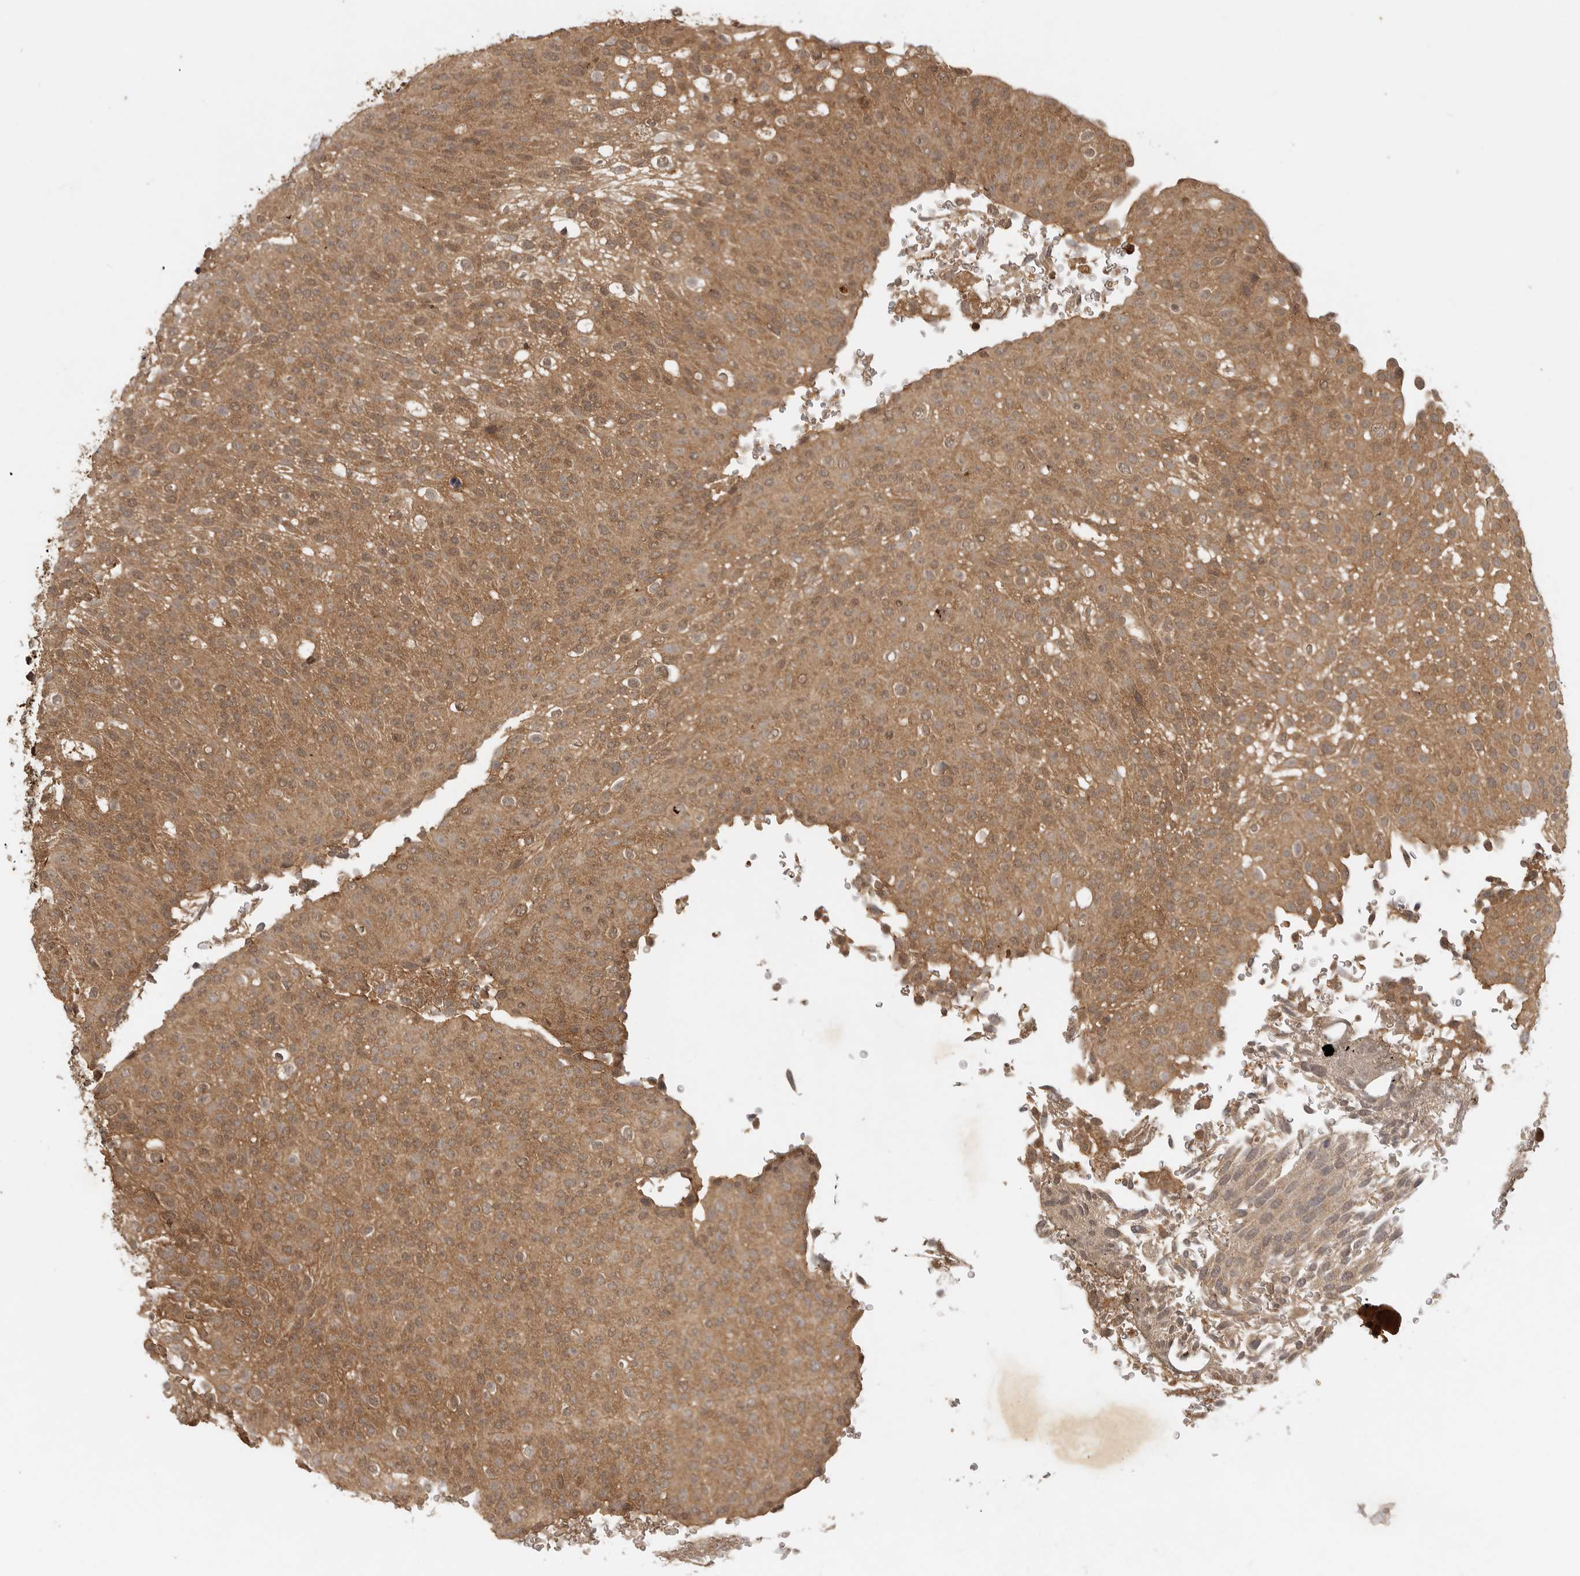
{"staining": {"intensity": "moderate", "quantity": ">75%", "location": "cytoplasmic/membranous,nuclear"}, "tissue": "urothelial cancer", "cell_type": "Tumor cells", "image_type": "cancer", "snomed": [{"axis": "morphology", "description": "Urothelial carcinoma, Low grade"}, {"axis": "topography", "description": "Urinary bladder"}], "caption": "Immunohistochemistry photomicrograph of neoplastic tissue: urothelial cancer stained using immunohistochemistry (IHC) shows medium levels of moderate protein expression localized specifically in the cytoplasmic/membranous and nuclear of tumor cells, appearing as a cytoplasmic/membranous and nuclear brown color.", "gene": "ICOSLG", "patient": {"sex": "male", "age": 78}}